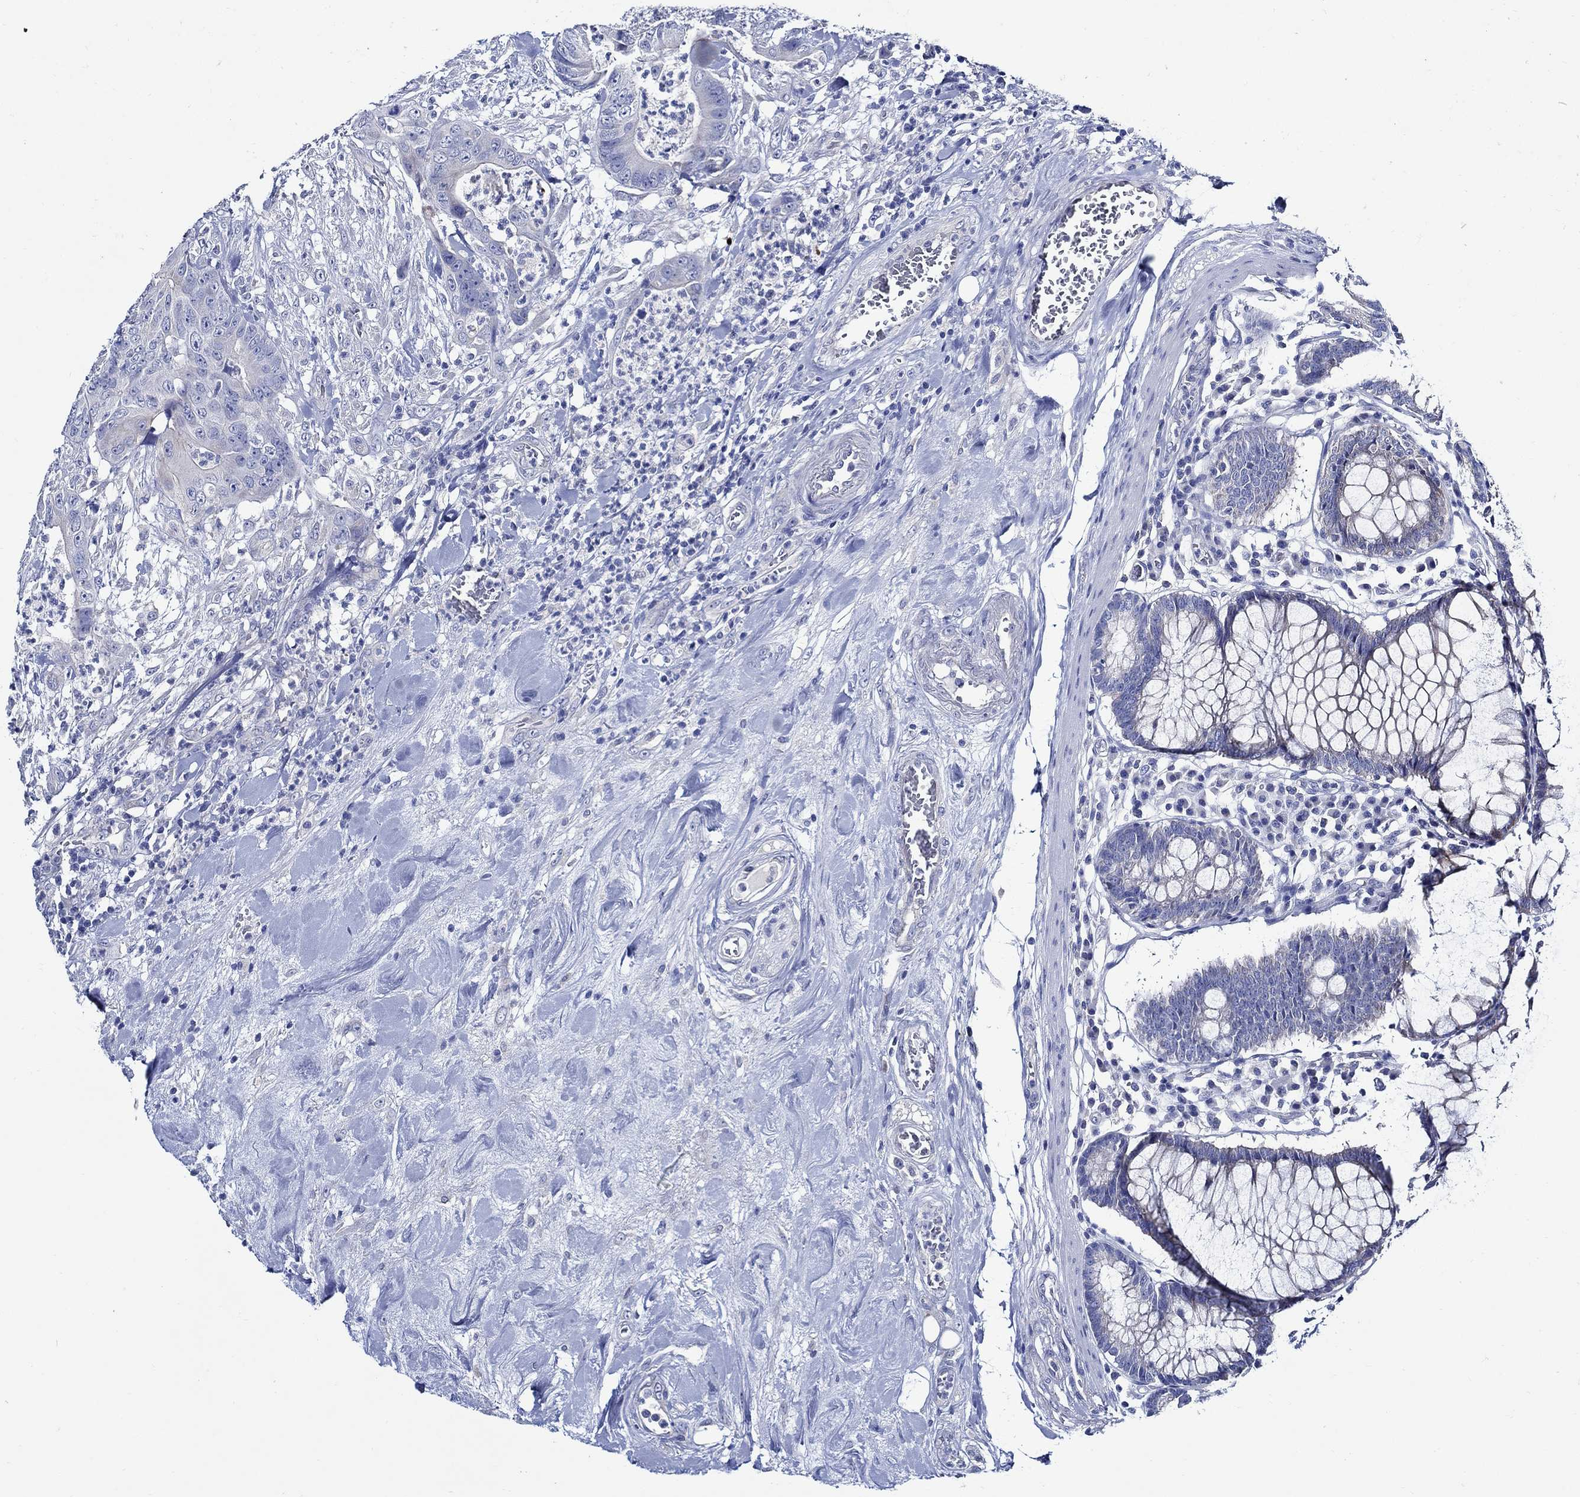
{"staining": {"intensity": "negative", "quantity": "none", "location": "none"}, "tissue": "colorectal cancer", "cell_type": "Tumor cells", "image_type": "cancer", "snomed": [{"axis": "morphology", "description": "Adenocarcinoma, NOS"}, {"axis": "topography", "description": "Colon"}], "caption": "Human adenocarcinoma (colorectal) stained for a protein using immunohistochemistry shows no positivity in tumor cells.", "gene": "SKOR1", "patient": {"sex": "male", "age": 84}}